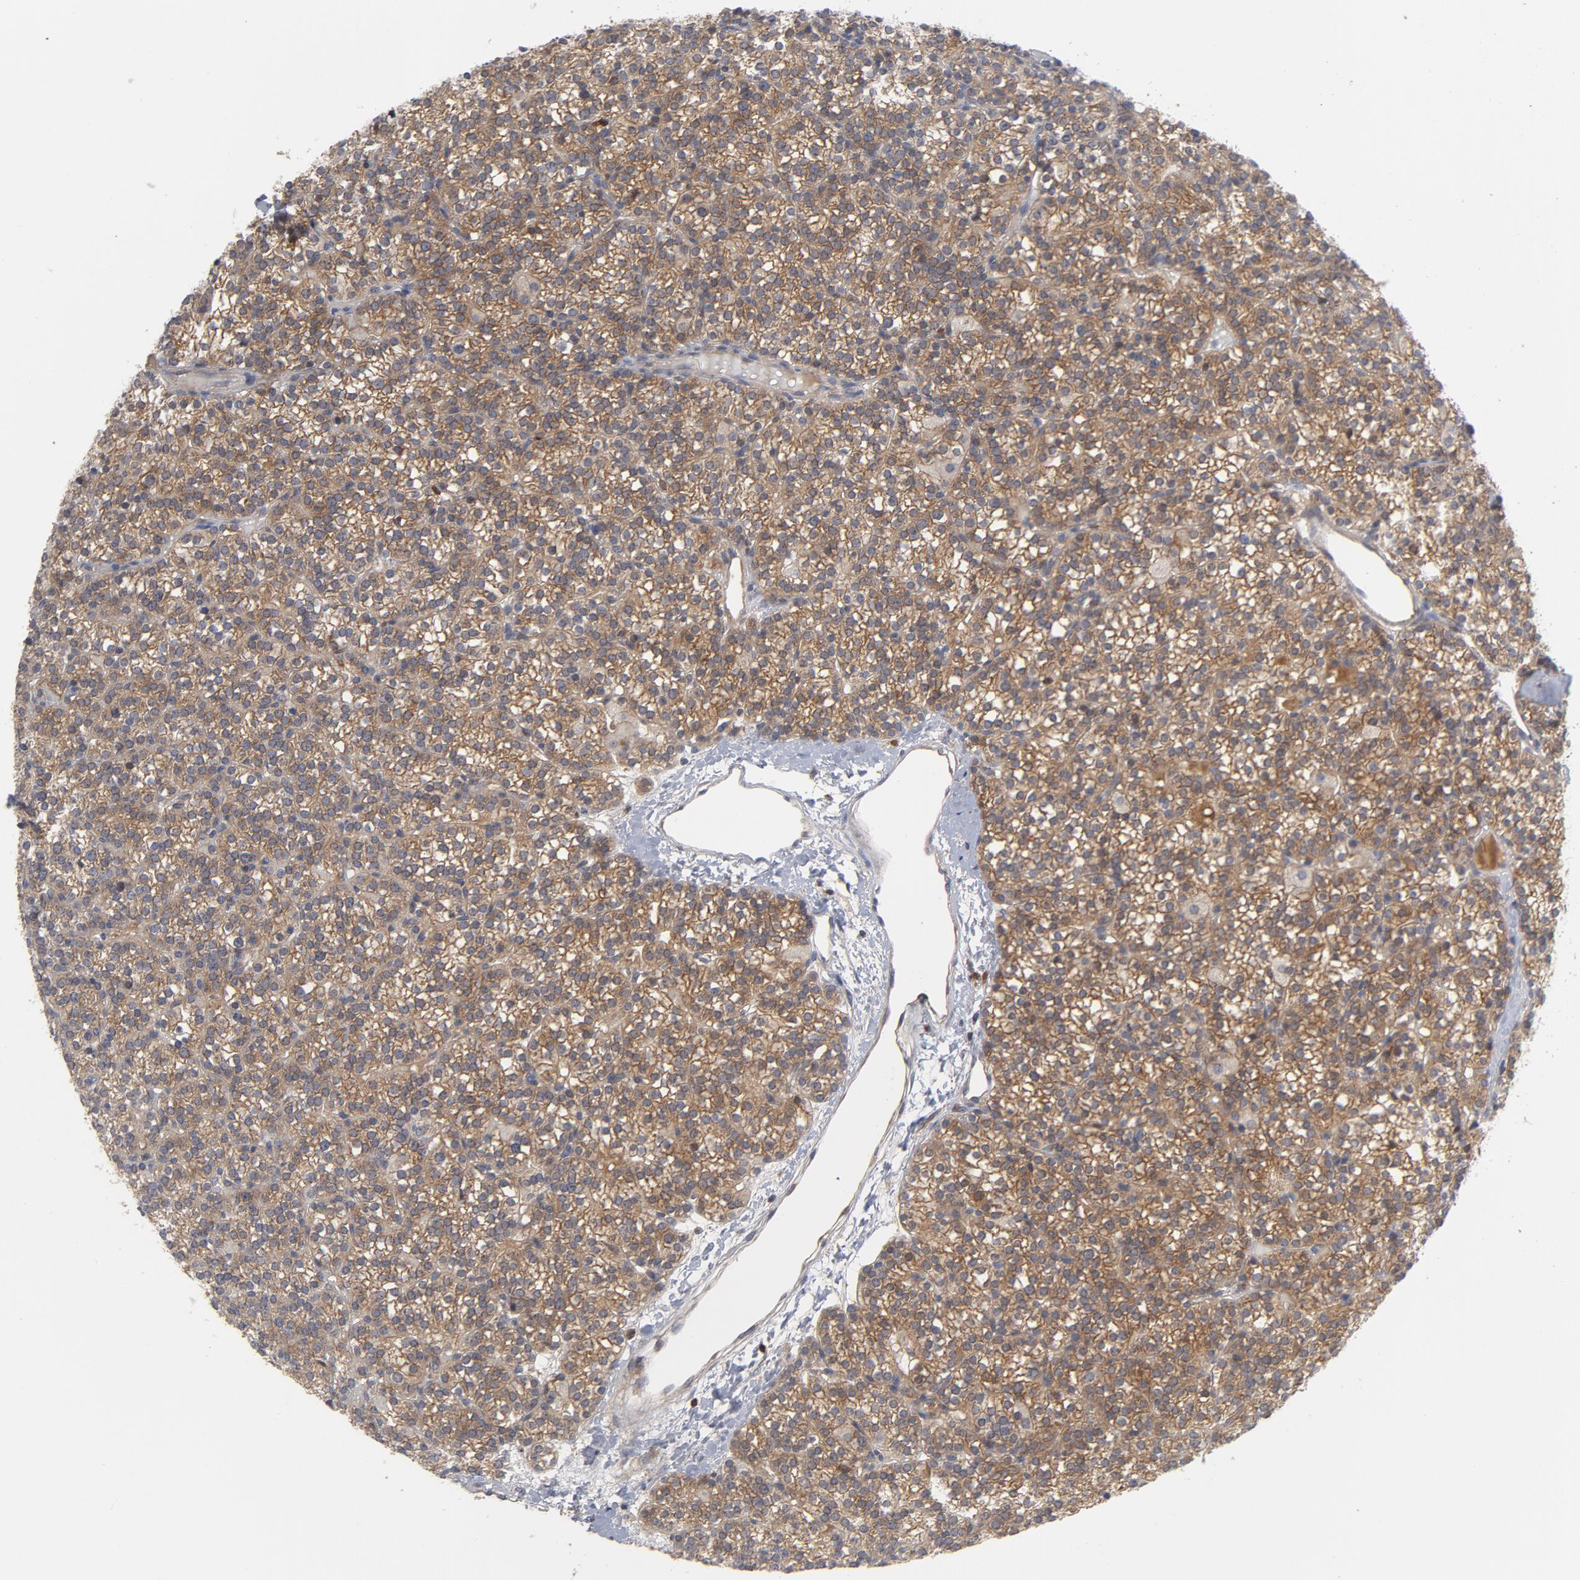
{"staining": {"intensity": "moderate", "quantity": ">75%", "location": "cytoplasmic/membranous"}, "tissue": "parathyroid gland", "cell_type": "Glandular cells", "image_type": "normal", "snomed": [{"axis": "morphology", "description": "Normal tissue, NOS"}, {"axis": "topography", "description": "Parathyroid gland"}], "caption": "Immunohistochemistry (IHC) image of unremarkable human parathyroid gland stained for a protein (brown), which displays medium levels of moderate cytoplasmic/membranous expression in about >75% of glandular cells.", "gene": "TRADD", "patient": {"sex": "female", "age": 50}}